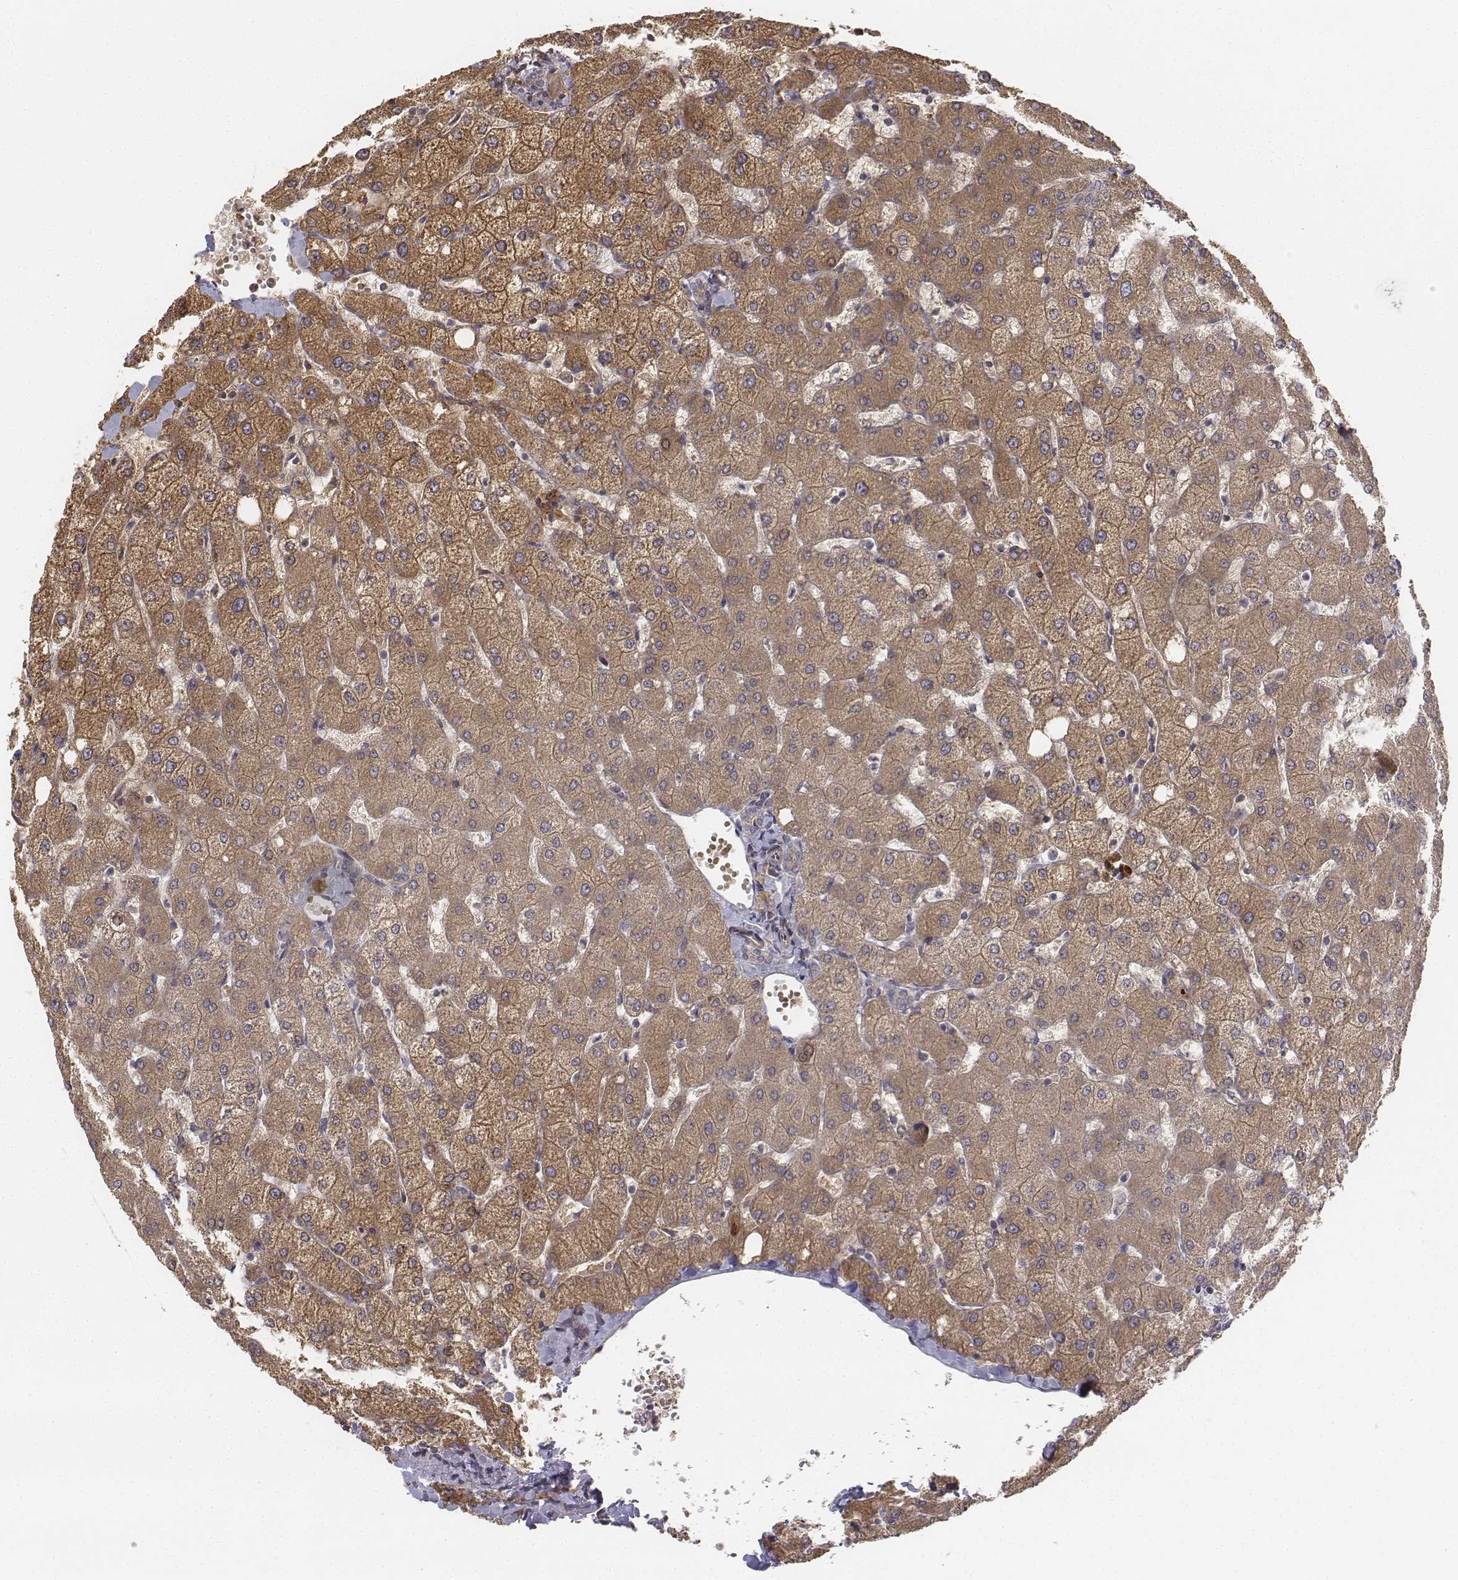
{"staining": {"intensity": "weak", "quantity": "25%-75%", "location": "cytoplasmic/membranous"}, "tissue": "liver", "cell_type": "Cholangiocytes", "image_type": "normal", "snomed": [{"axis": "morphology", "description": "Normal tissue, NOS"}, {"axis": "topography", "description": "Liver"}], "caption": "Immunohistochemical staining of unremarkable liver displays low levels of weak cytoplasmic/membranous positivity in approximately 25%-75% of cholangiocytes. (Brightfield microscopy of DAB IHC at high magnification).", "gene": "FBXO21", "patient": {"sex": "female", "age": 54}}